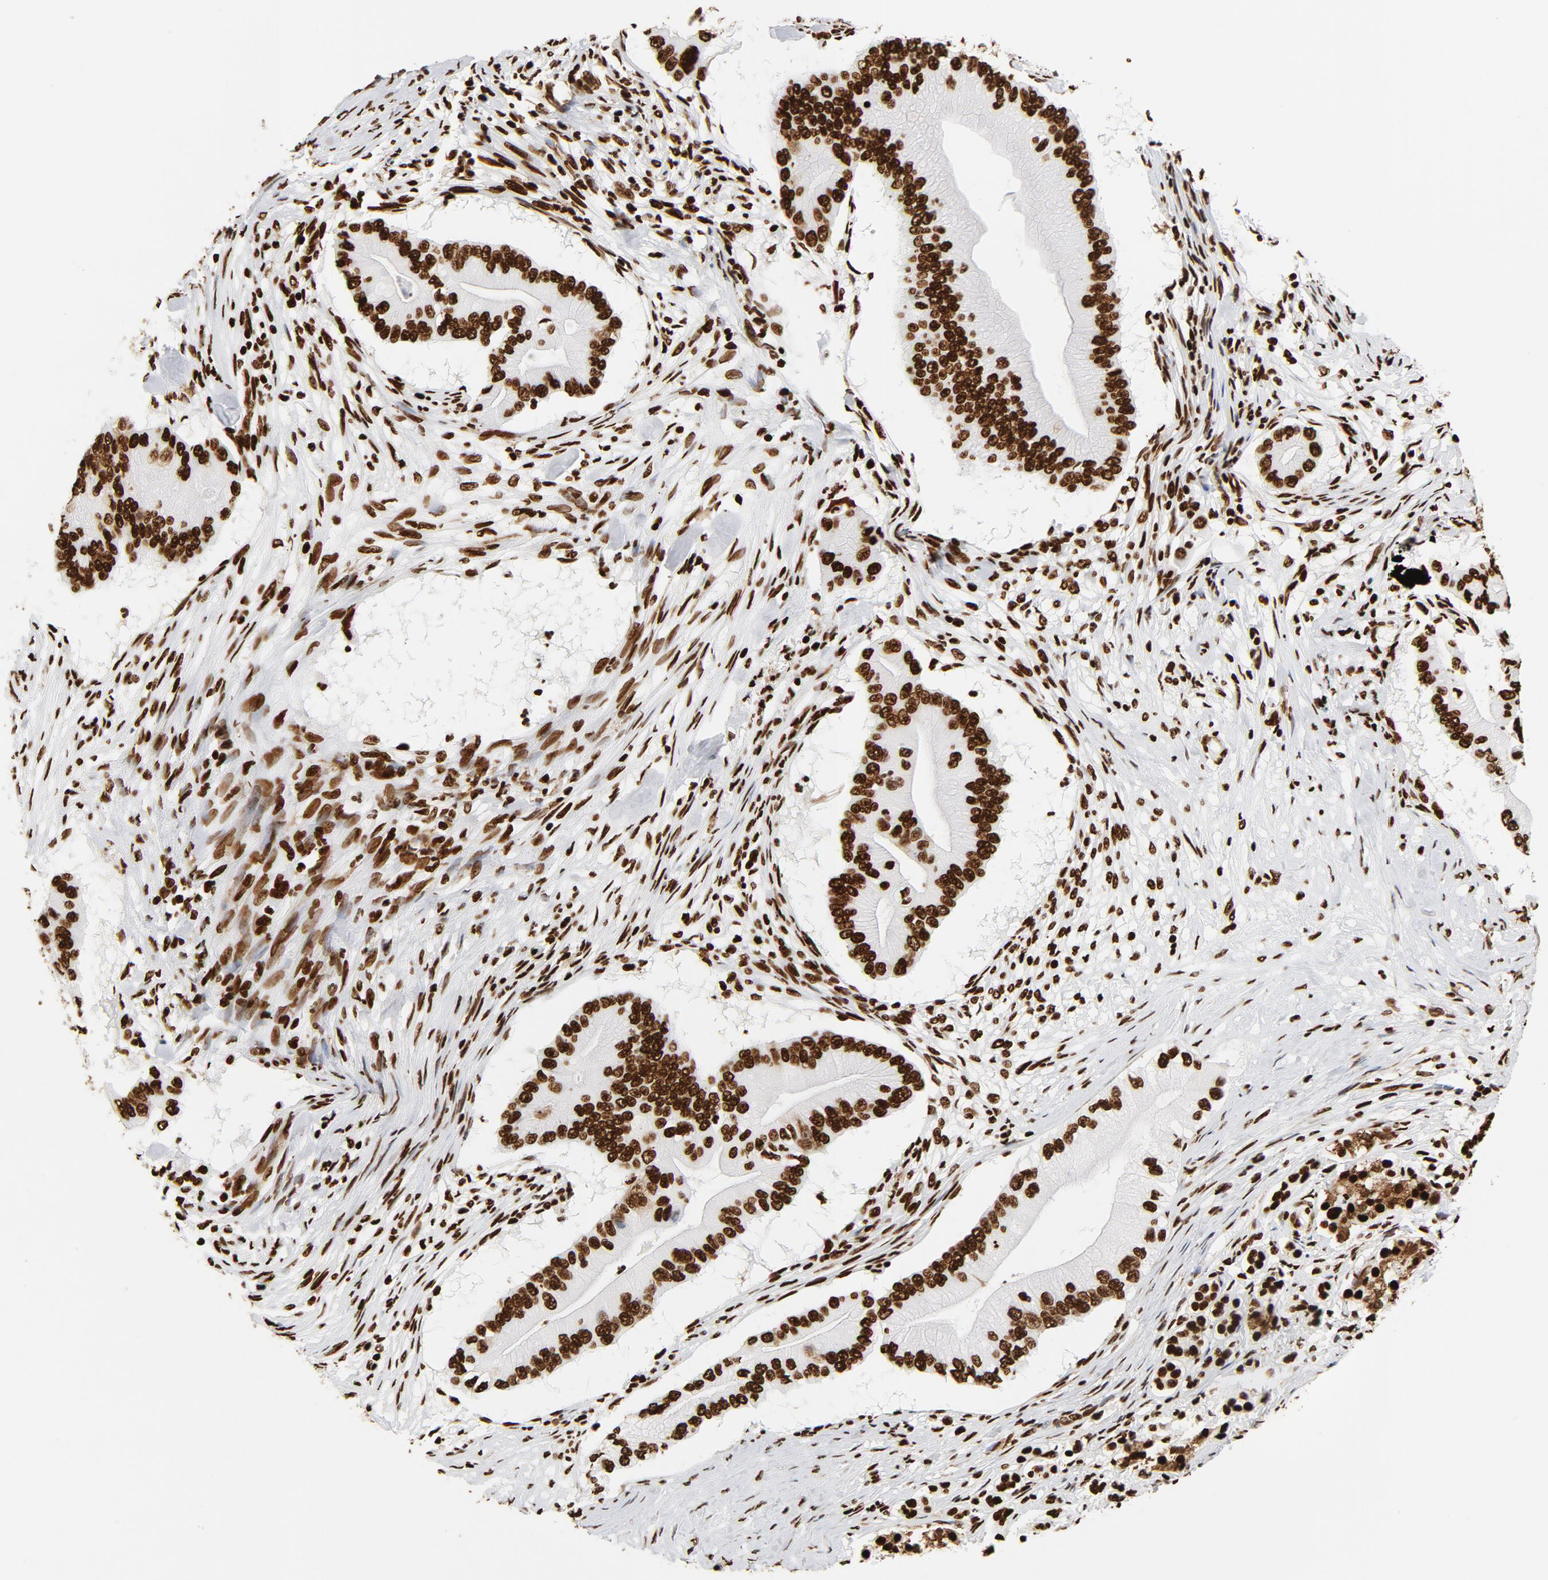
{"staining": {"intensity": "strong", "quantity": ">75%", "location": "nuclear"}, "tissue": "pancreatic cancer", "cell_type": "Tumor cells", "image_type": "cancer", "snomed": [{"axis": "morphology", "description": "Adenocarcinoma, NOS"}, {"axis": "topography", "description": "Pancreas"}], "caption": "Human adenocarcinoma (pancreatic) stained for a protein (brown) shows strong nuclear positive staining in approximately >75% of tumor cells.", "gene": "XRCC6", "patient": {"sex": "male", "age": 62}}